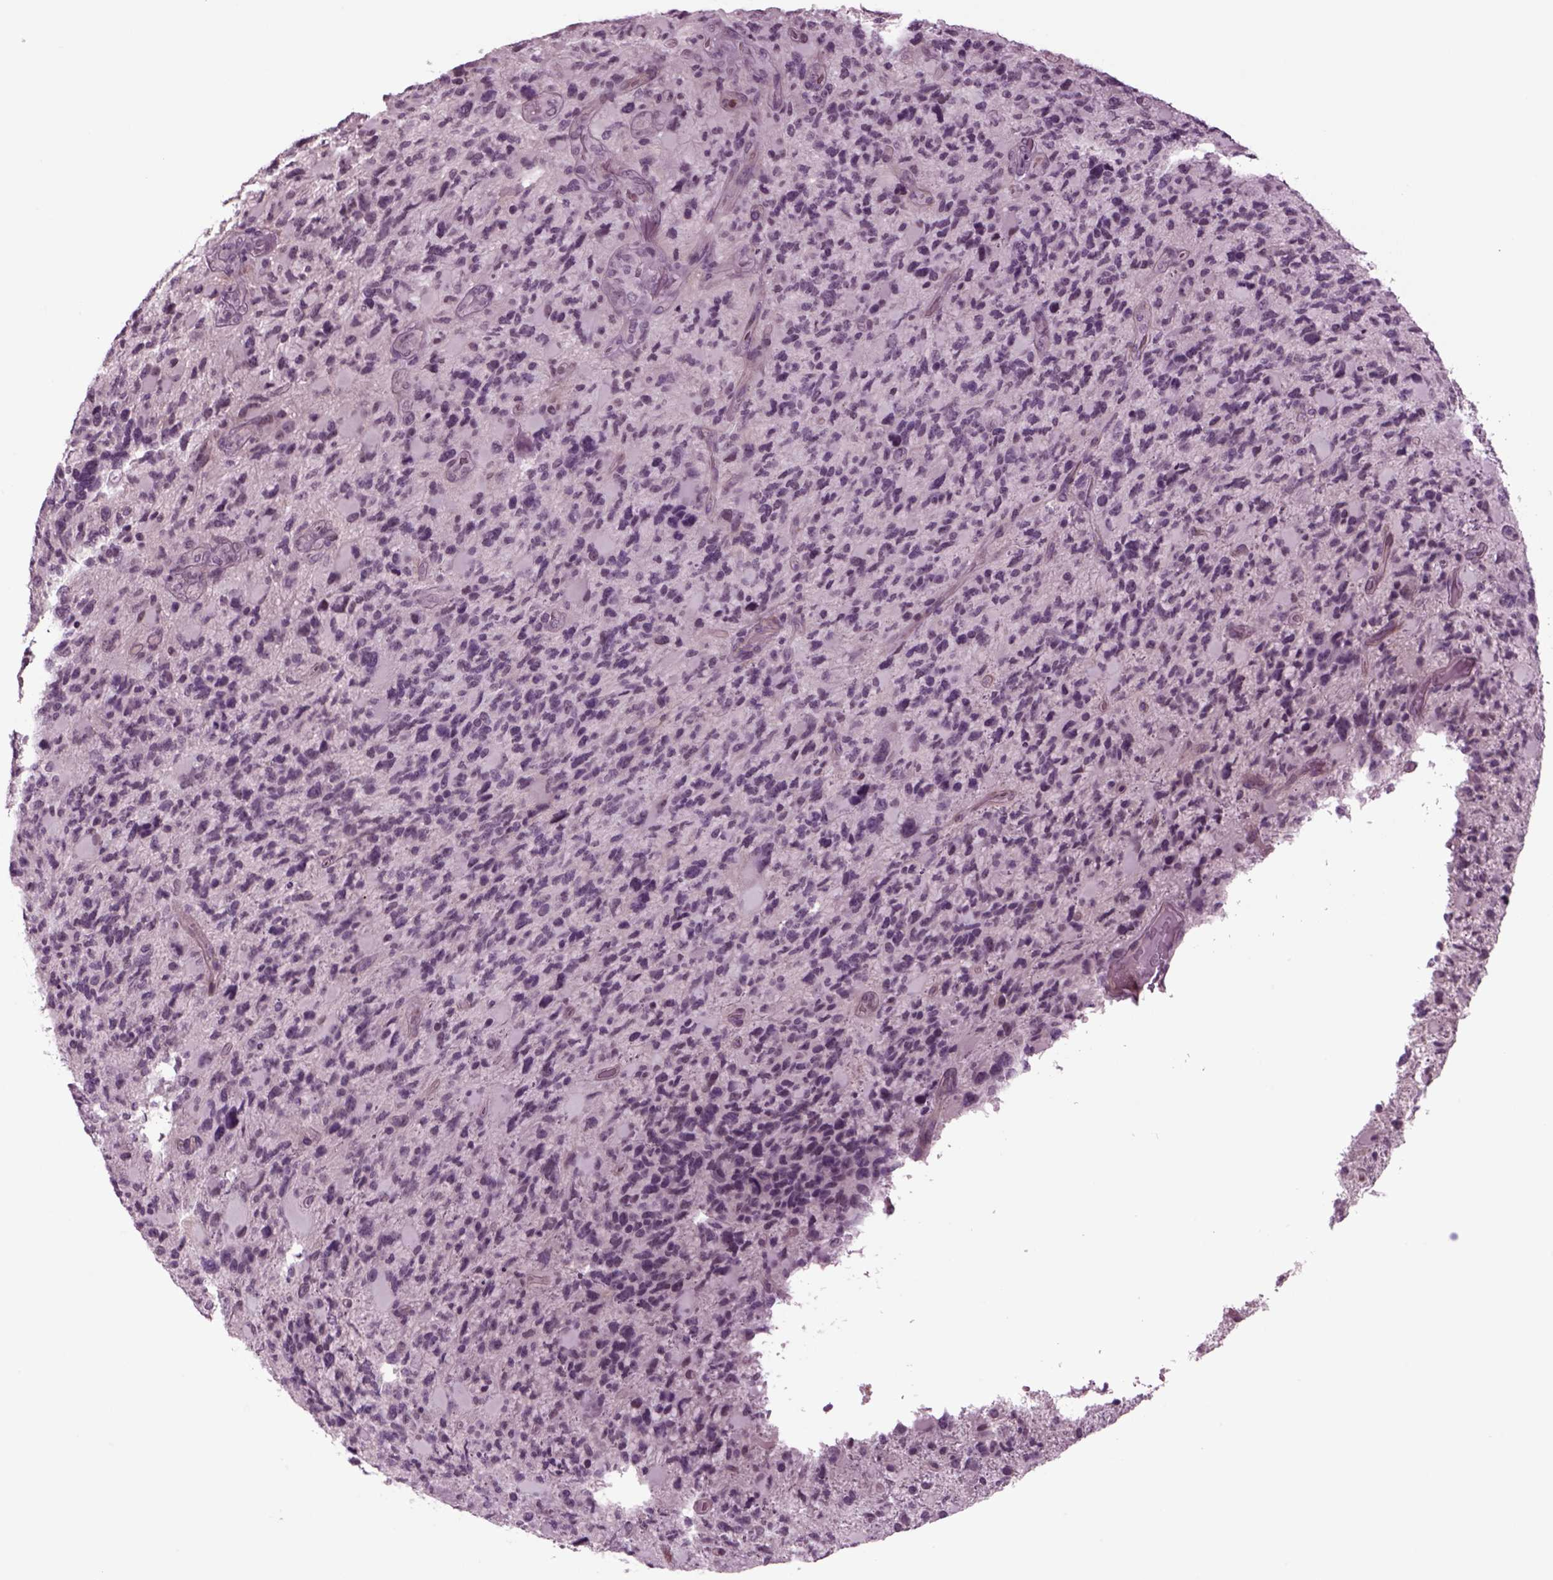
{"staining": {"intensity": "negative", "quantity": "none", "location": "none"}, "tissue": "glioma", "cell_type": "Tumor cells", "image_type": "cancer", "snomed": [{"axis": "morphology", "description": "Glioma, malignant, High grade"}, {"axis": "topography", "description": "Brain"}], "caption": "Immunohistochemistry (IHC) photomicrograph of human glioma stained for a protein (brown), which demonstrates no positivity in tumor cells.", "gene": "ODF3", "patient": {"sex": "female", "age": 71}}